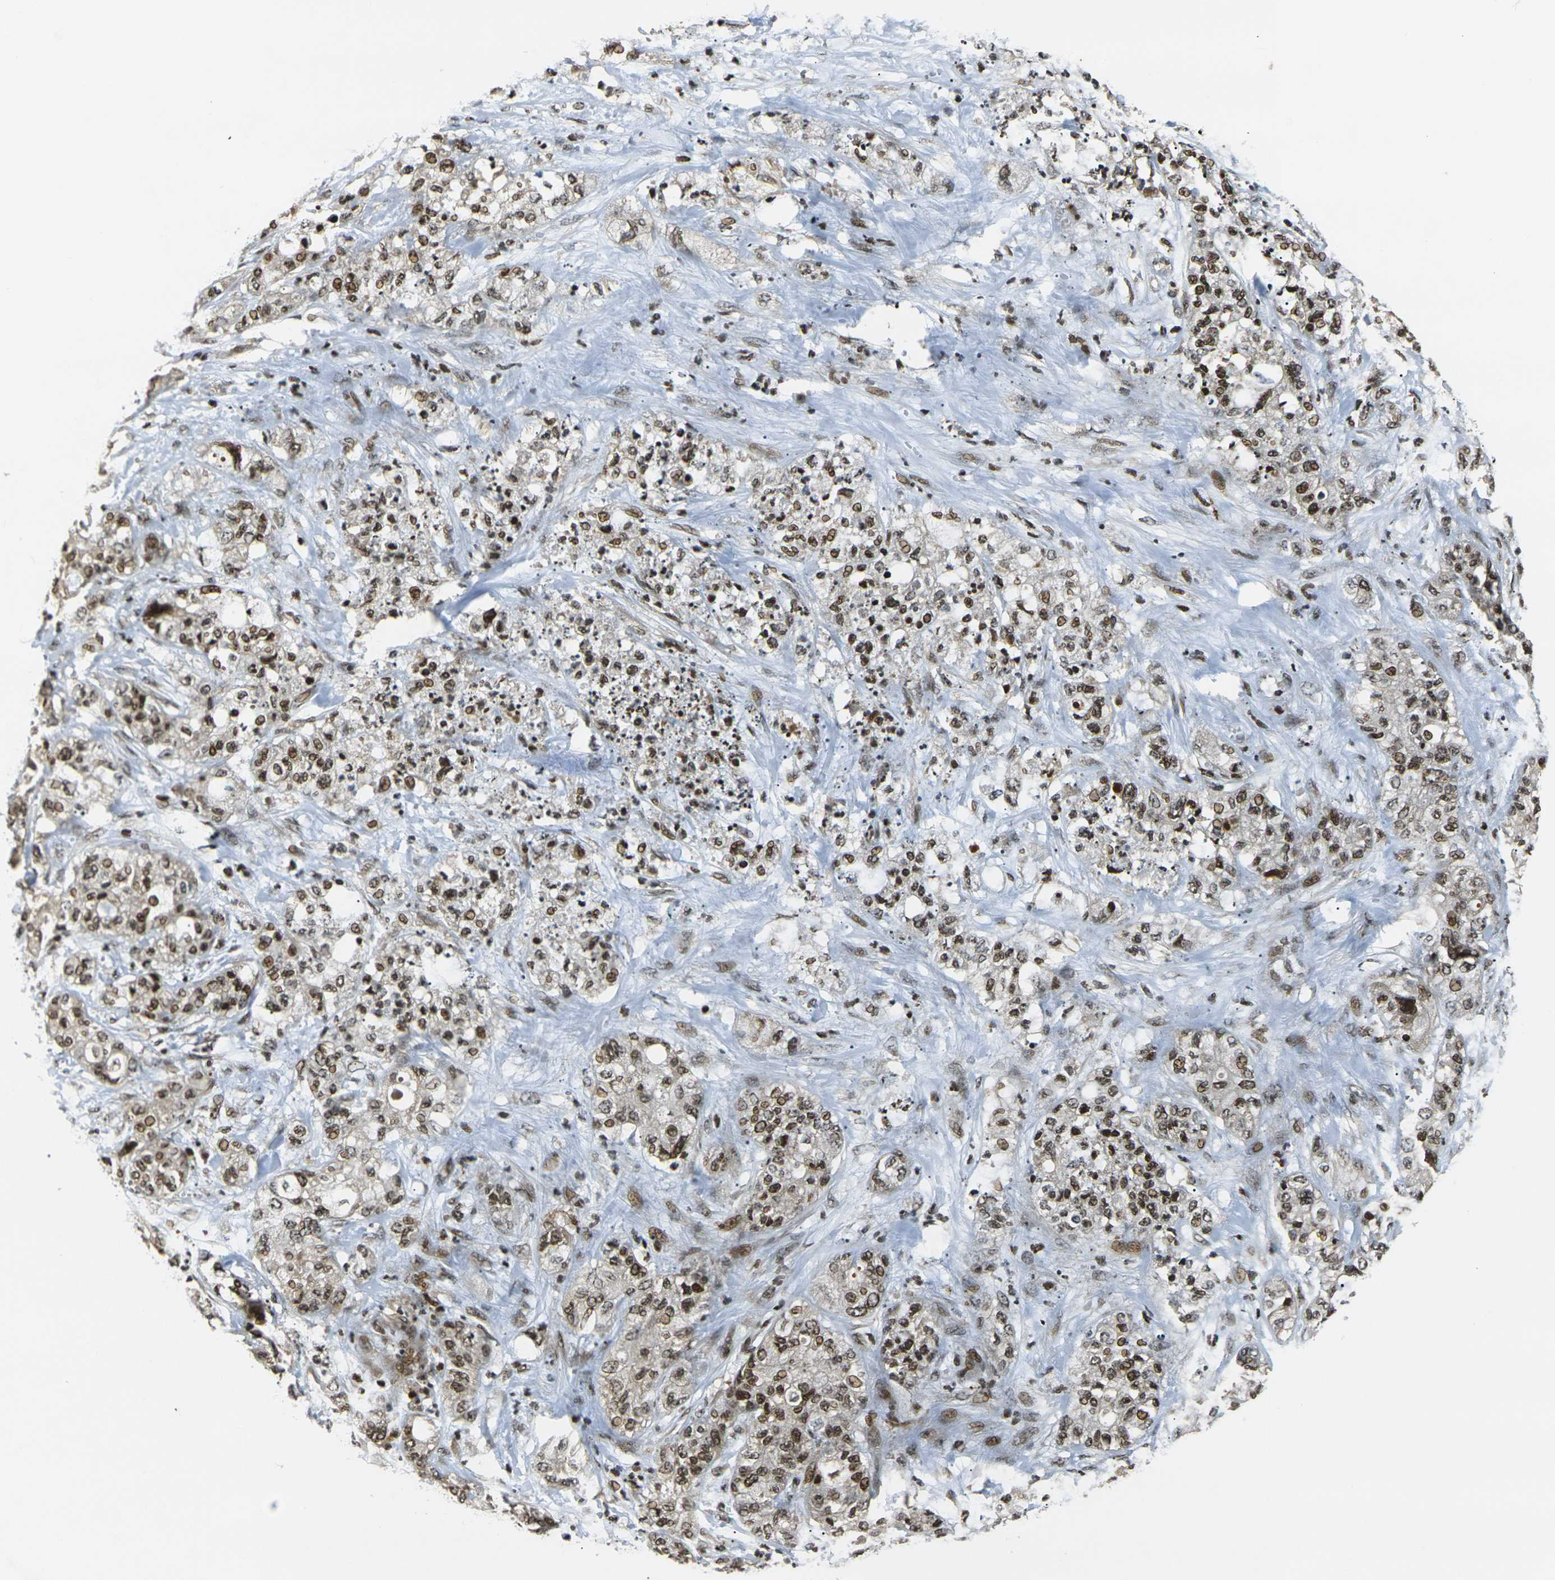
{"staining": {"intensity": "strong", "quantity": ">75%", "location": "nuclear"}, "tissue": "pancreatic cancer", "cell_type": "Tumor cells", "image_type": "cancer", "snomed": [{"axis": "morphology", "description": "Adenocarcinoma, NOS"}, {"axis": "topography", "description": "Pancreas"}], "caption": "Adenocarcinoma (pancreatic) tissue displays strong nuclear positivity in about >75% of tumor cells, visualized by immunohistochemistry.", "gene": "ACTL6A", "patient": {"sex": "female", "age": 78}}